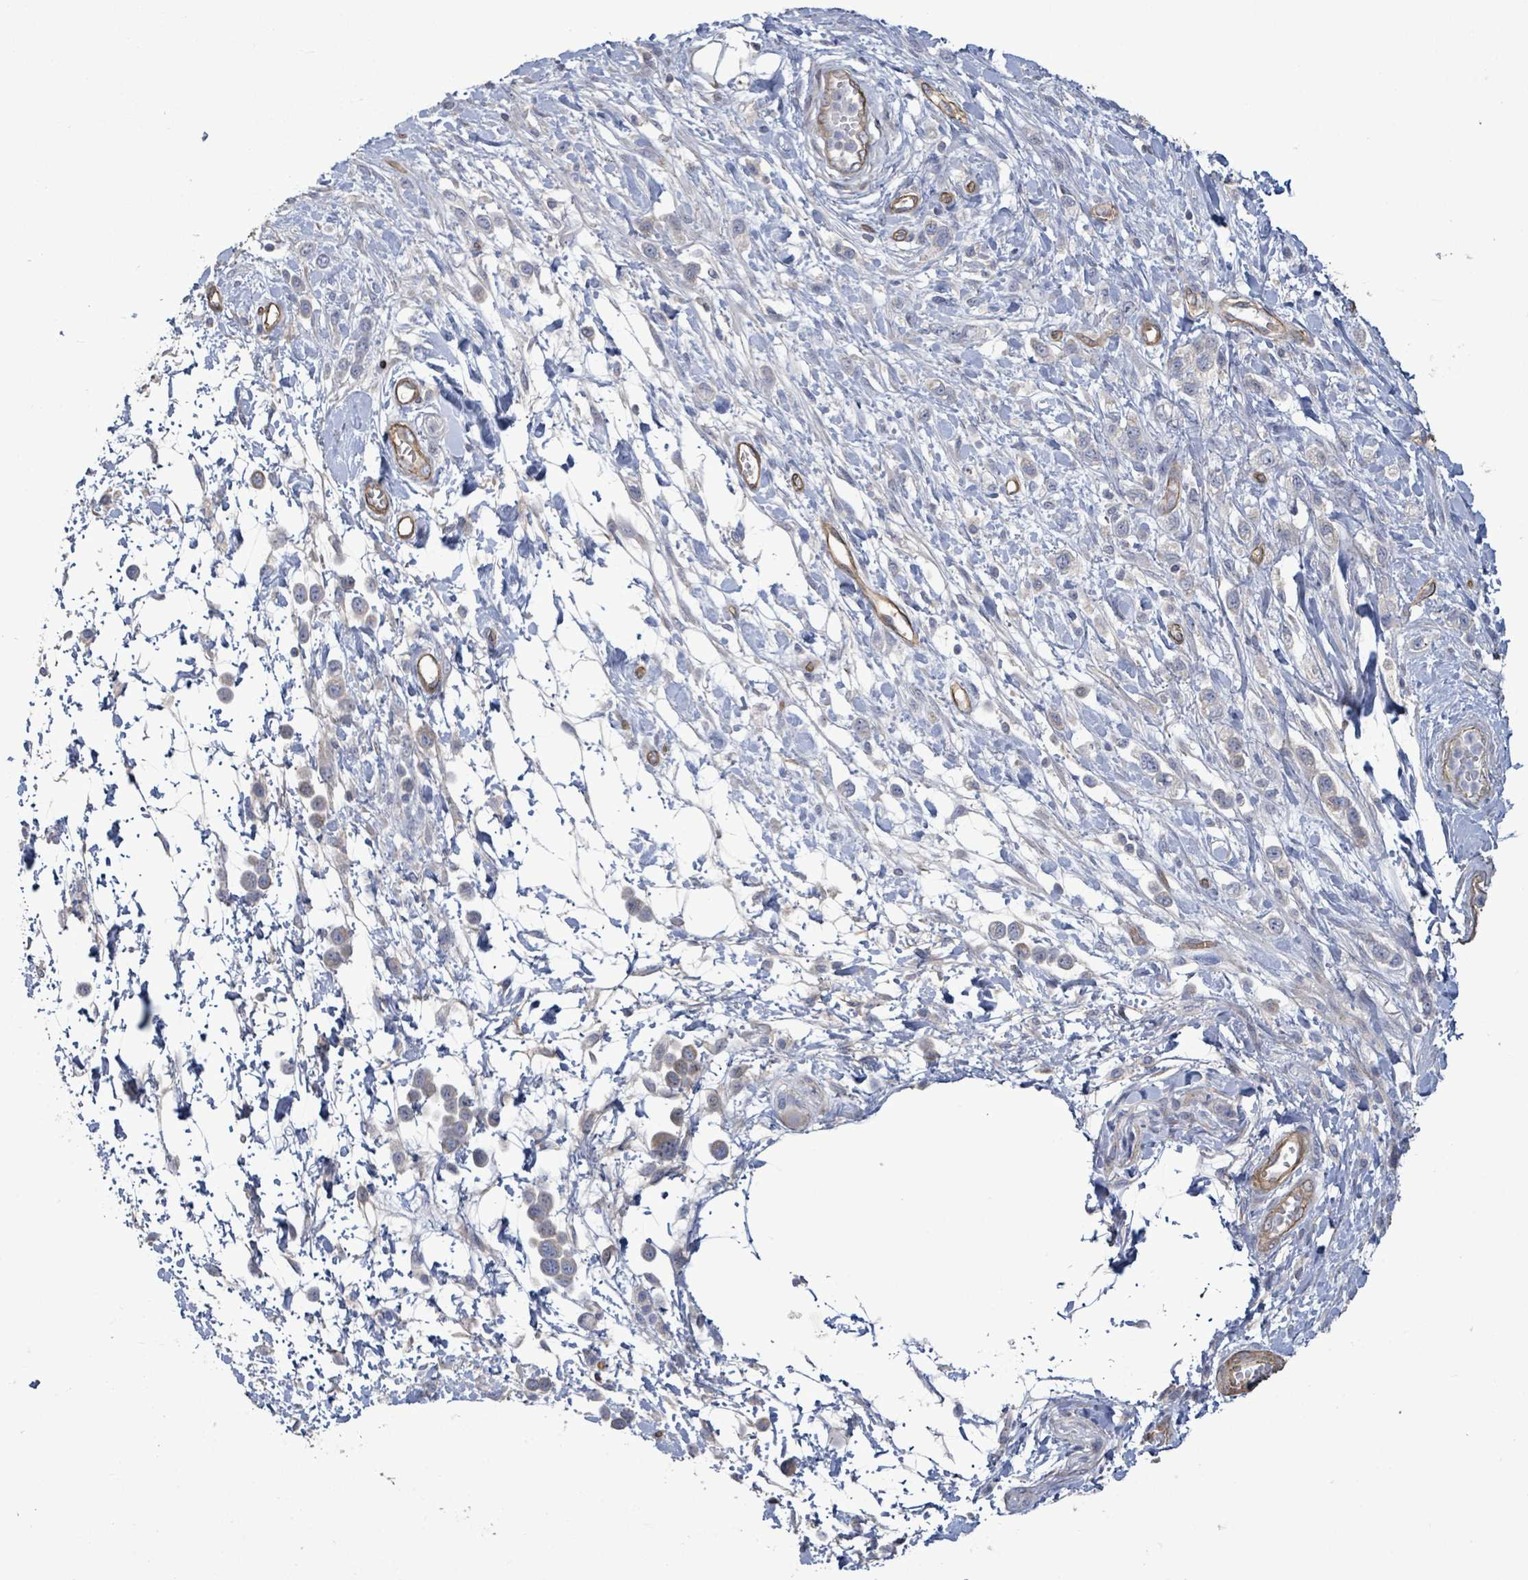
{"staining": {"intensity": "negative", "quantity": "none", "location": "none"}, "tissue": "stomach cancer", "cell_type": "Tumor cells", "image_type": "cancer", "snomed": [{"axis": "morphology", "description": "Adenocarcinoma, NOS"}, {"axis": "topography", "description": "Stomach"}], "caption": "Human stomach adenocarcinoma stained for a protein using immunohistochemistry exhibits no positivity in tumor cells.", "gene": "KANK3", "patient": {"sex": "female", "age": 65}}